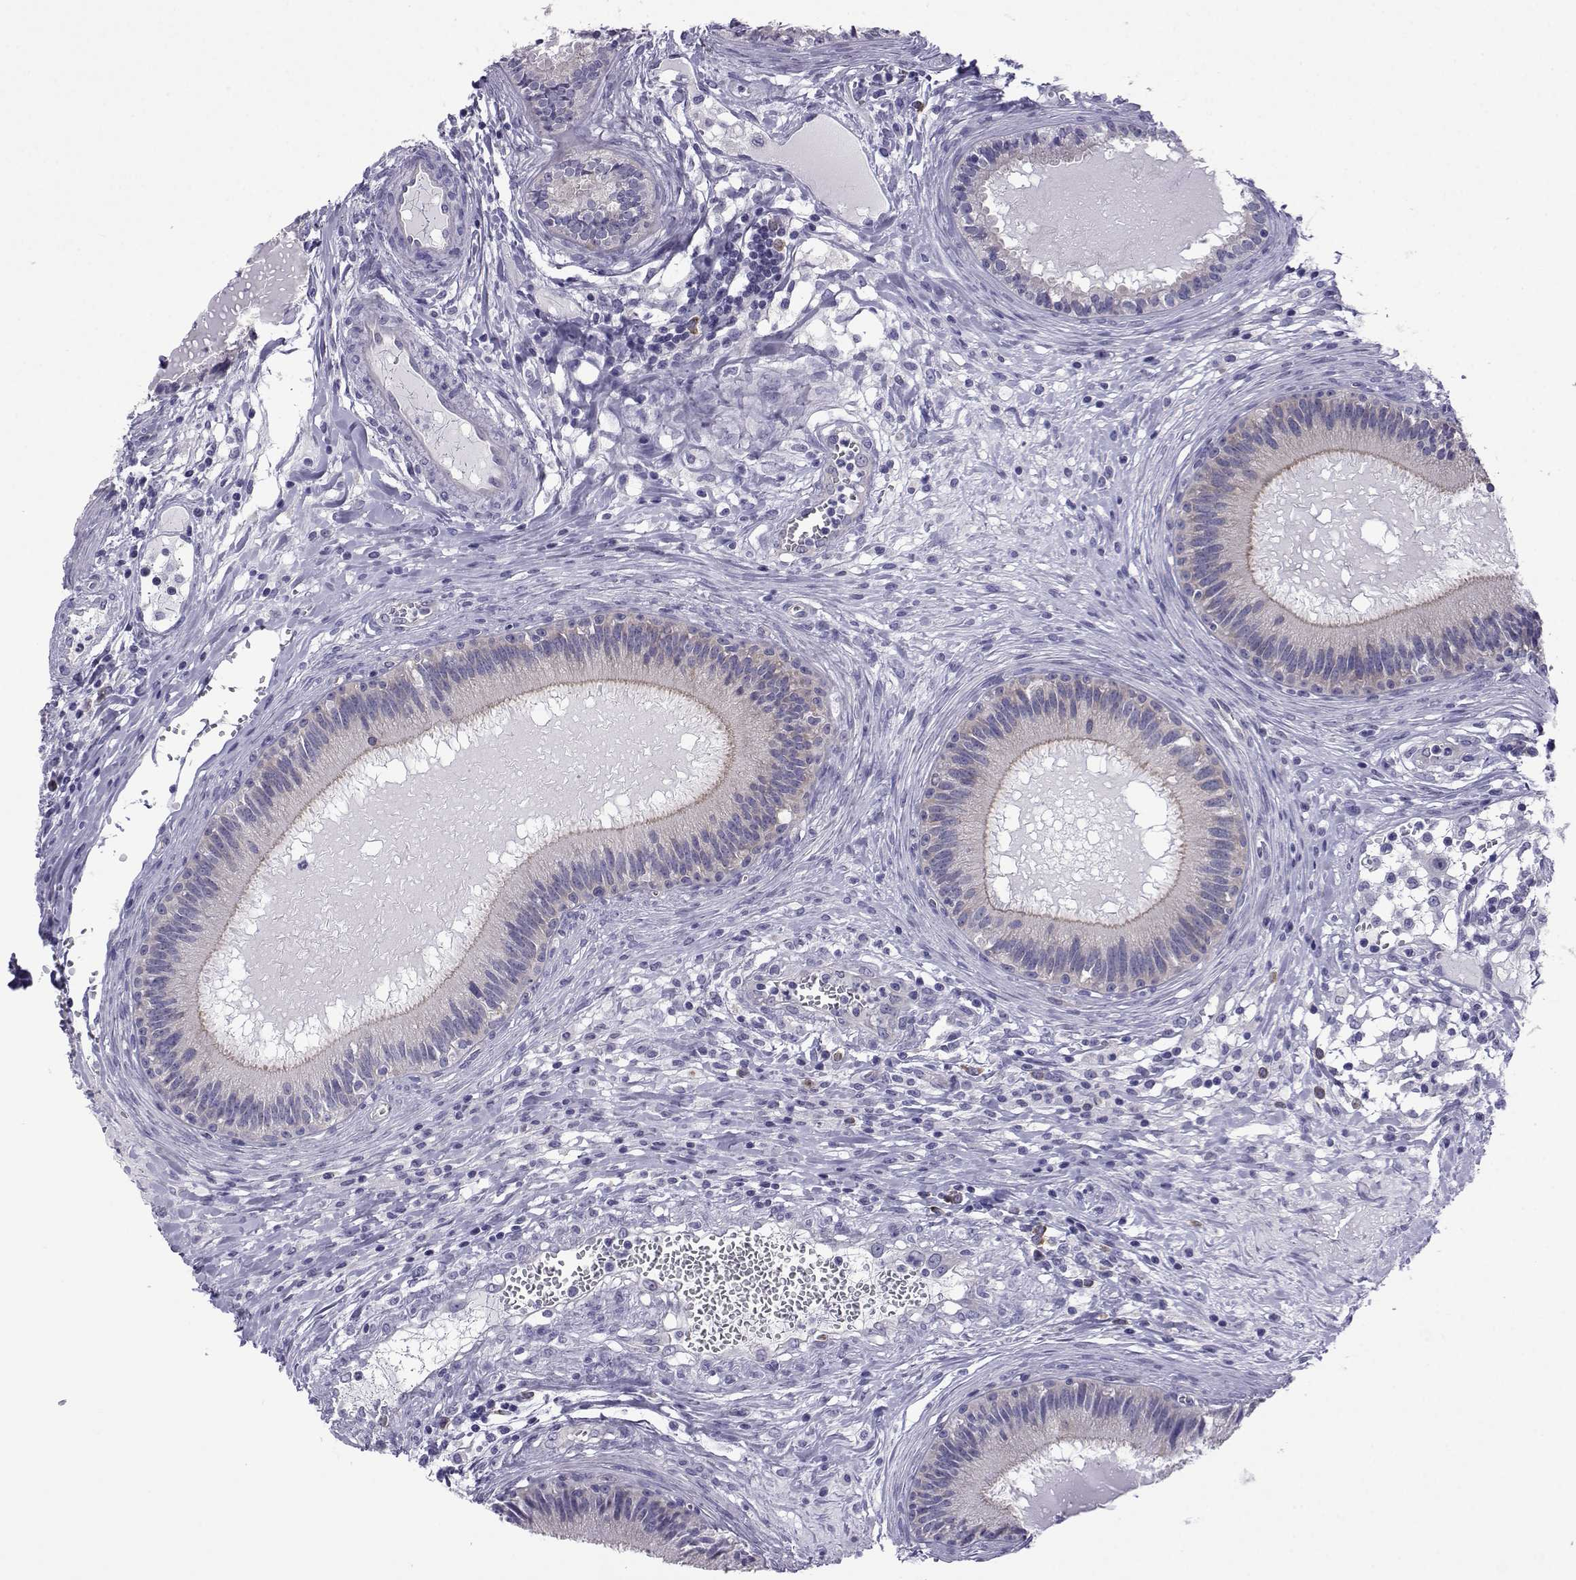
{"staining": {"intensity": "moderate", "quantity": "<25%", "location": "cytoplasmic/membranous"}, "tissue": "epididymis", "cell_type": "Glandular cells", "image_type": "normal", "snomed": [{"axis": "morphology", "description": "Normal tissue, NOS"}, {"axis": "topography", "description": "Epididymis"}], "caption": "Immunohistochemical staining of benign epididymis demonstrates low levels of moderate cytoplasmic/membranous positivity in about <25% of glandular cells. The staining was performed using DAB, with brown indicating positive protein expression. Nuclei are stained blue with hematoxylin.", "gene": "COL22A1", "patient": {"sex": "male", "age": 27}}